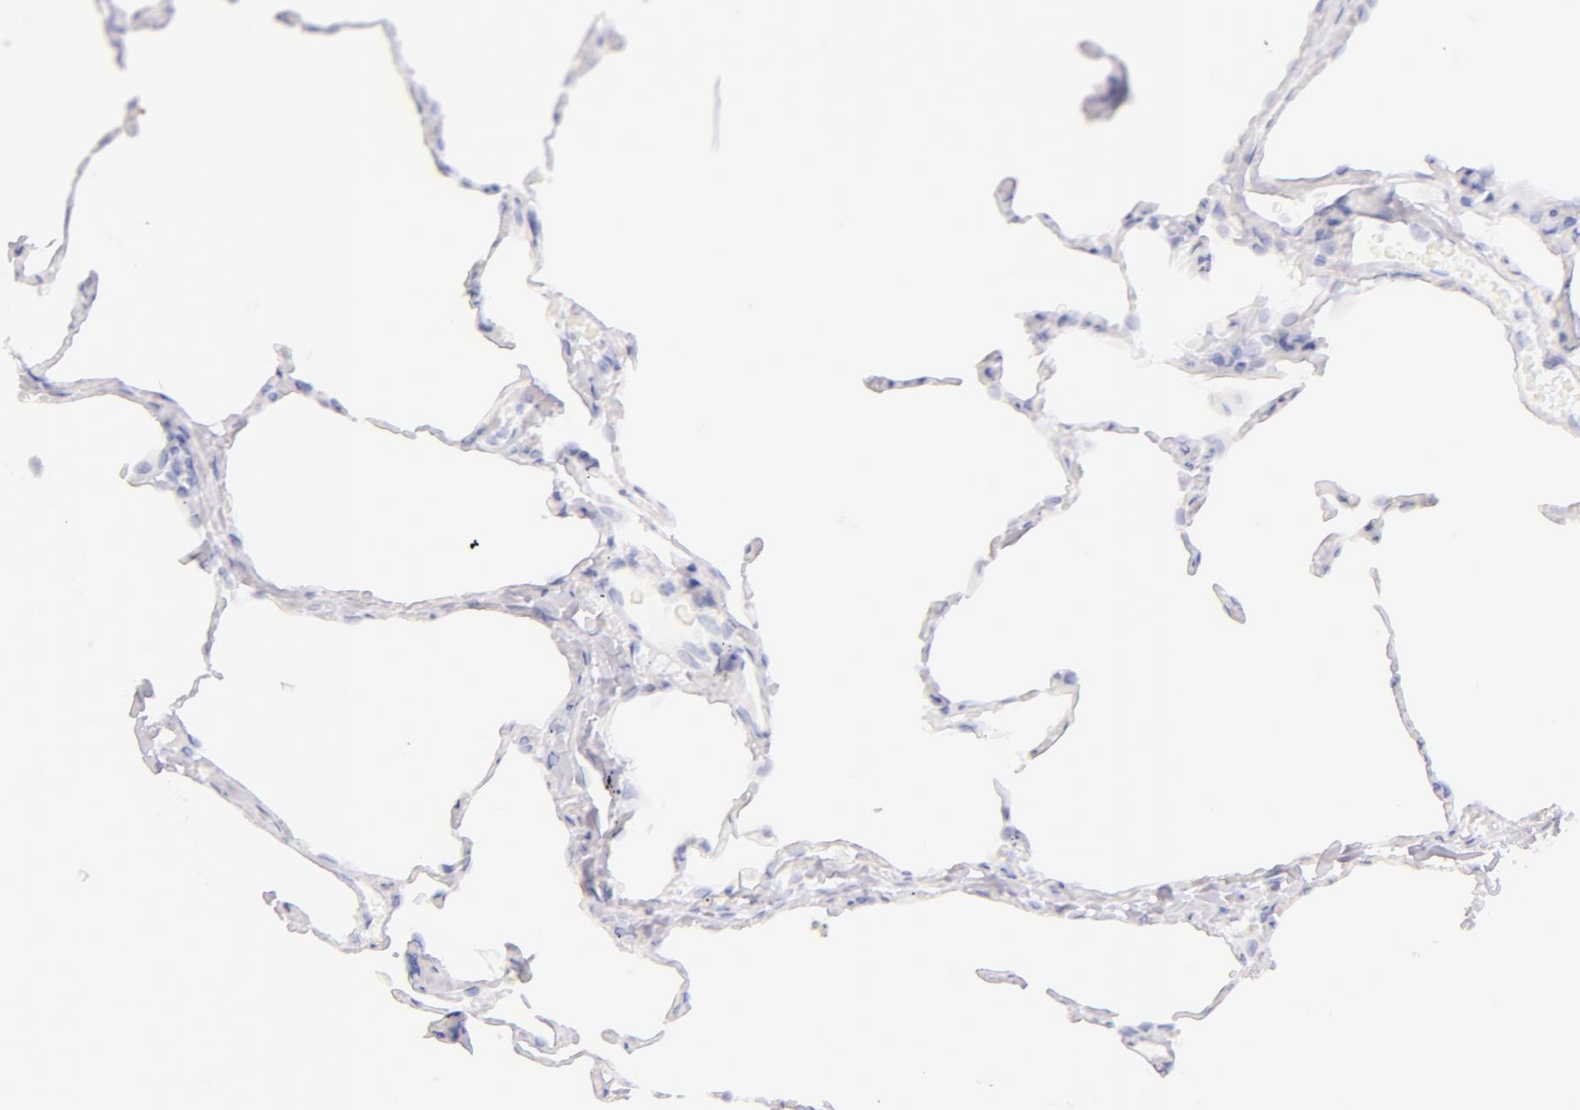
{"staining": {"intensity": "negative", "quantity": "none", "location": "none"}, "tissue": "lung", "cell_type": "Alveolar cells", "image_type": "normal", "snomed": [{"axis": "morphology", "description": "Normal tissue, NOS"}, {"axis": "topography", "description": "Lung"}], "caption": "Immunohistochemistry (IHC) histopathology image of unremarkable lung: lung stained with DAB shows no significant protein staining in alveolar cells.", "gene": "CD44", "patient": {"sex": "female", "age": 75}}